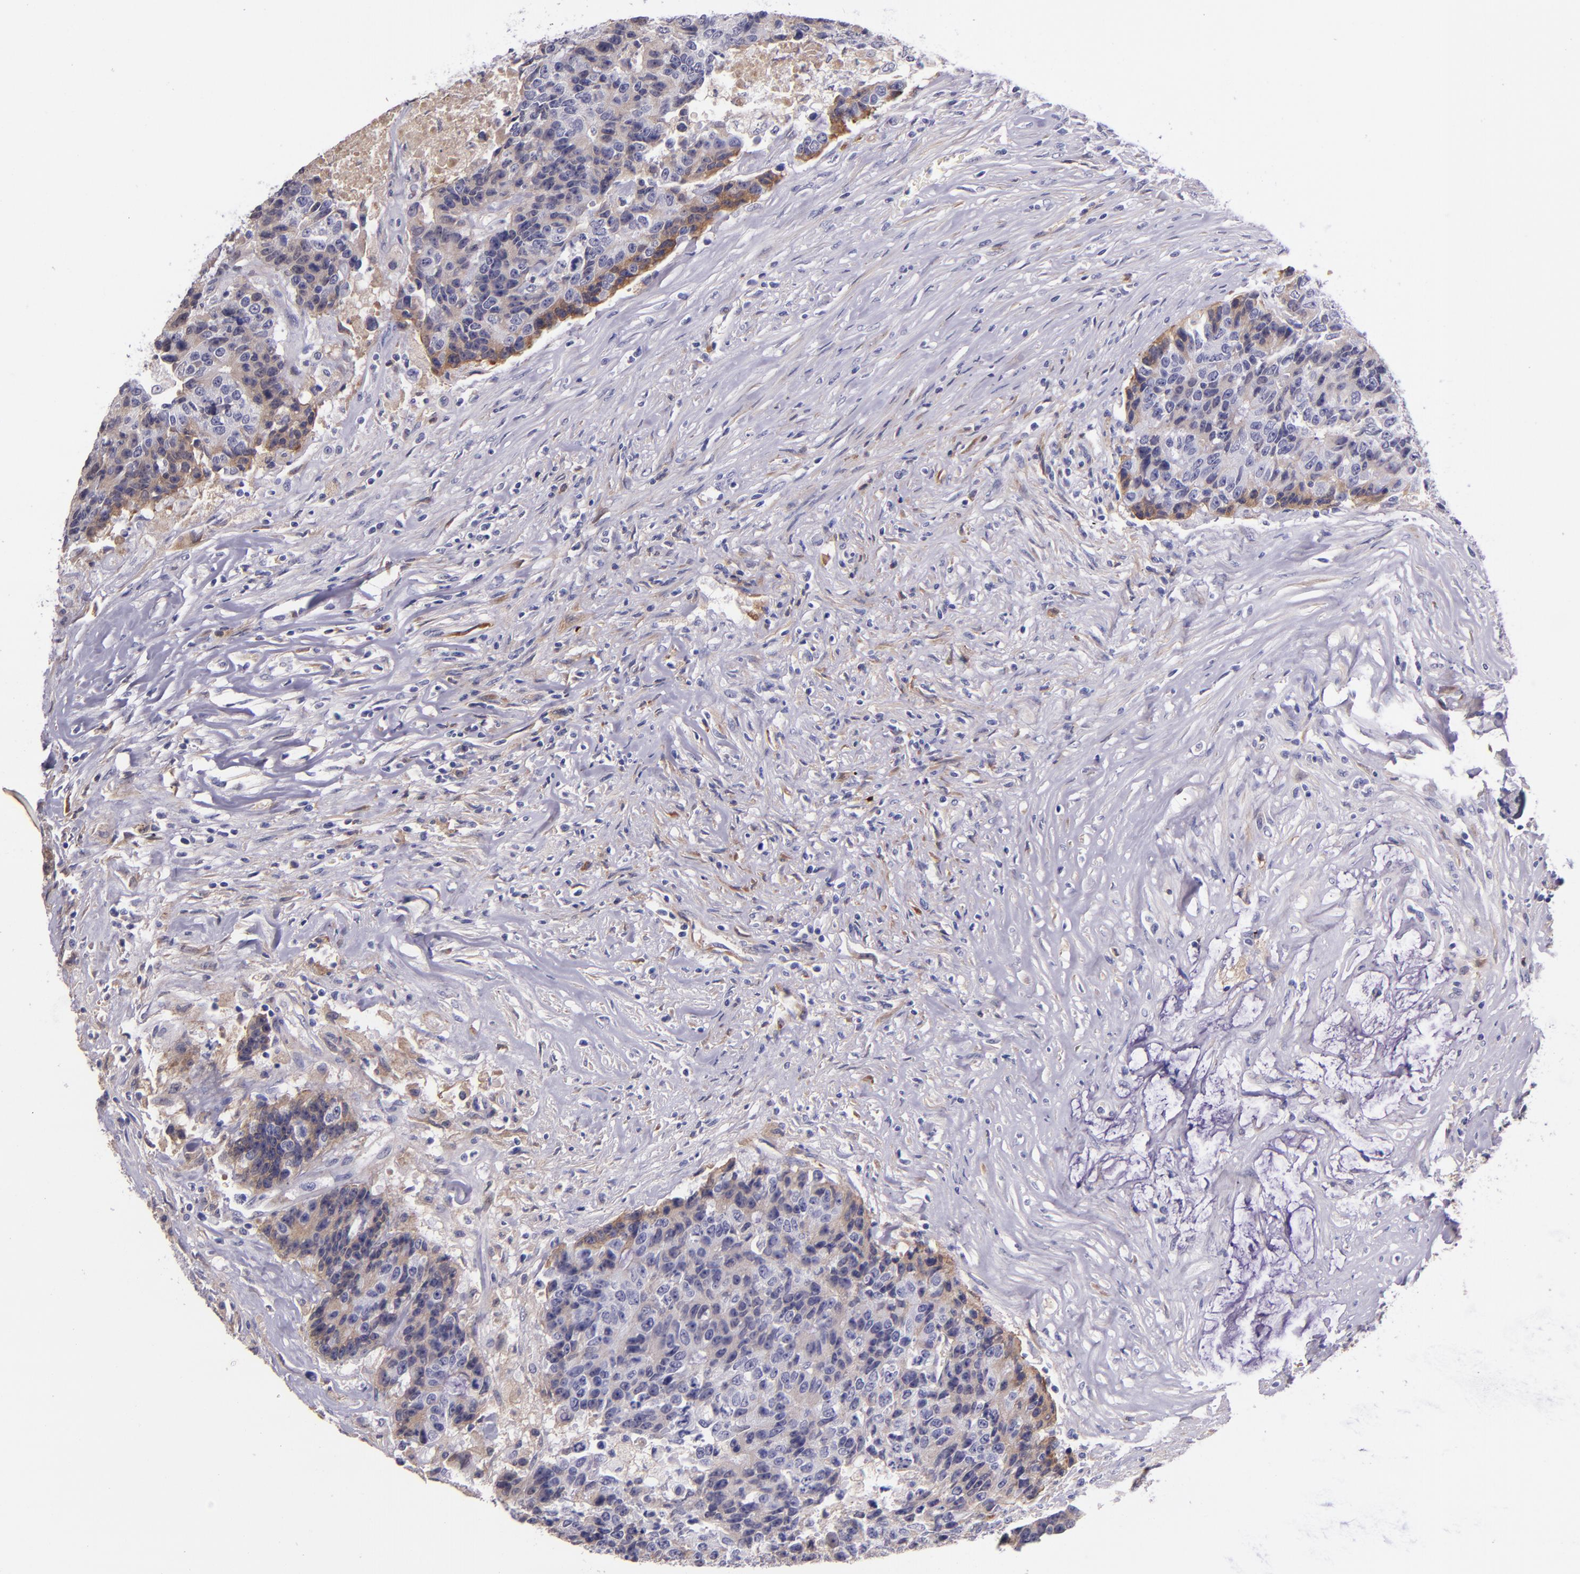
{"staining": {"intensity": "moderate", "quantity": "<25%", "location": "cytoplasmic/membranous"}, "tissue": "colorectal cancer", "cell_type": "Tumor cells", "image_type": "cancer", "snomed": [{"axis": "morphology", "description": "Adenocarcinoma, NOS"}, {"axis": "topography", "description": "Colon"}], "caption": "IHC (DAB (3,3'-diaminobenzidine)) staining of colorectal cancer reveals moderate cytoplasmic/membranous protein expression in about <25% of tumor cells.", "gene": "KNG1", "patient": {"sex": "female", "age": 86}}